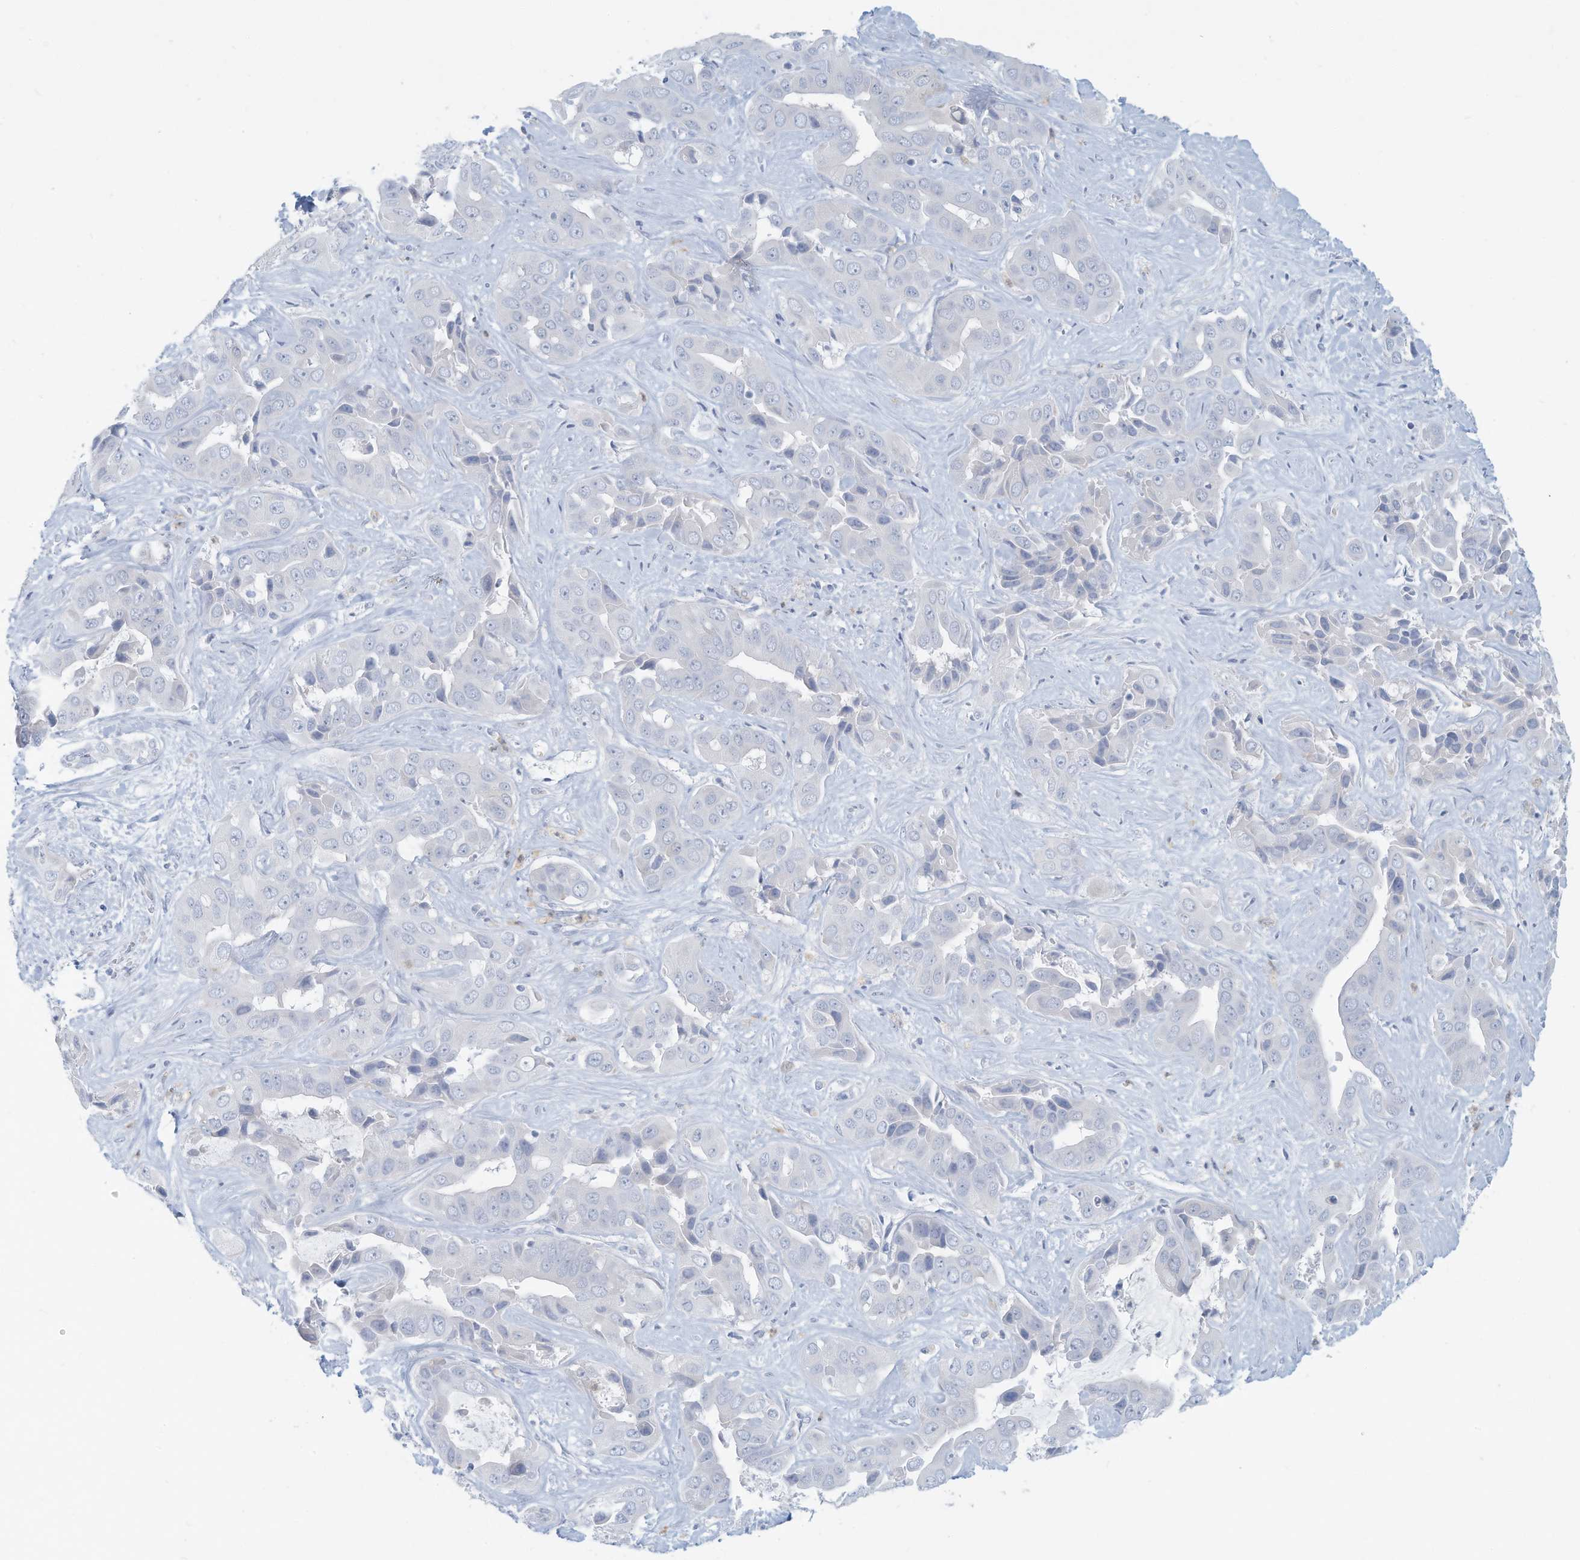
{"staining": {"intensity": "negative", "quantity": "none", "location": "none"}, "tissue": "liver cancer", "cell_type": "Tumor cells", "image_type": "cancer", "snomed": [{"axis": "morphology", "description": "Cholangiocarcinoma"}, {"axis": "topography", "description": "Liver"}], "caption": "Liver cancer was stained to show a protein in brown. There is no significant staining in tumor cells. (Brightfield microscopy of DAB (3,3'-diaminobenzidine) immunohistochemistry (IHC) at high magnification).", "gene": "ERI2", "patient": {"sex": "female", "age": 52}}